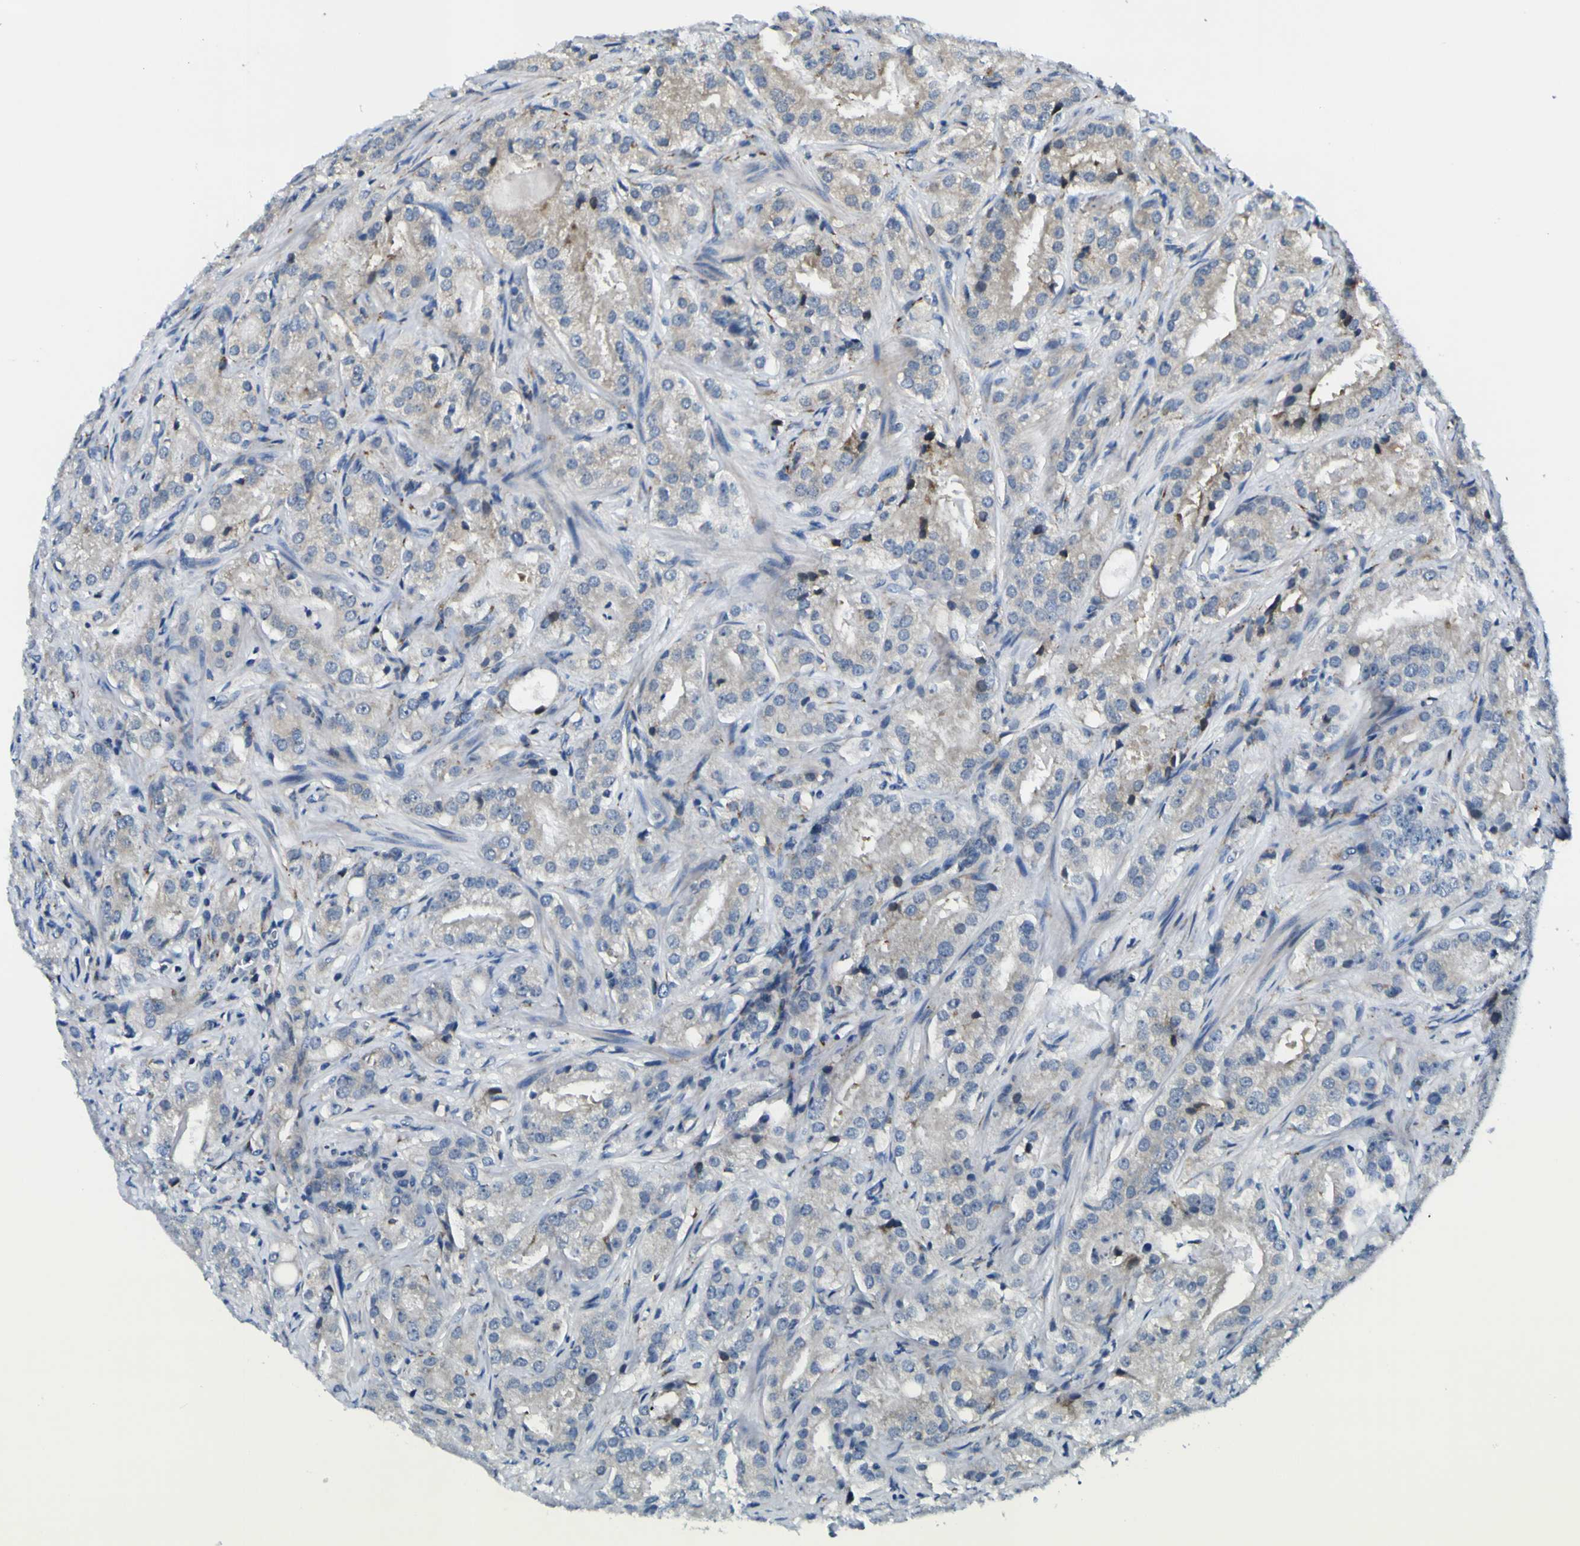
{"staining": {"intensity": "weak", "quantity": "<25%", "location": "cytoplasmic/membranous"}, "tissue": "prostate cancer", "cell_type": "Tumor cells", "image_type": "cancer", "snomed": [{"axis": "morphology", "description": "Adenocarcinoma, High grade"}, {"axis": "topography", "description": "Prostate"}], "caption": "Immunohistochemical staining of adenocarcinoma (high-grade) (prostate) reveals no significant positivity in tumor cells.", "gene": "NLRP3", "patient": {"sex": "male", "age": 64}}